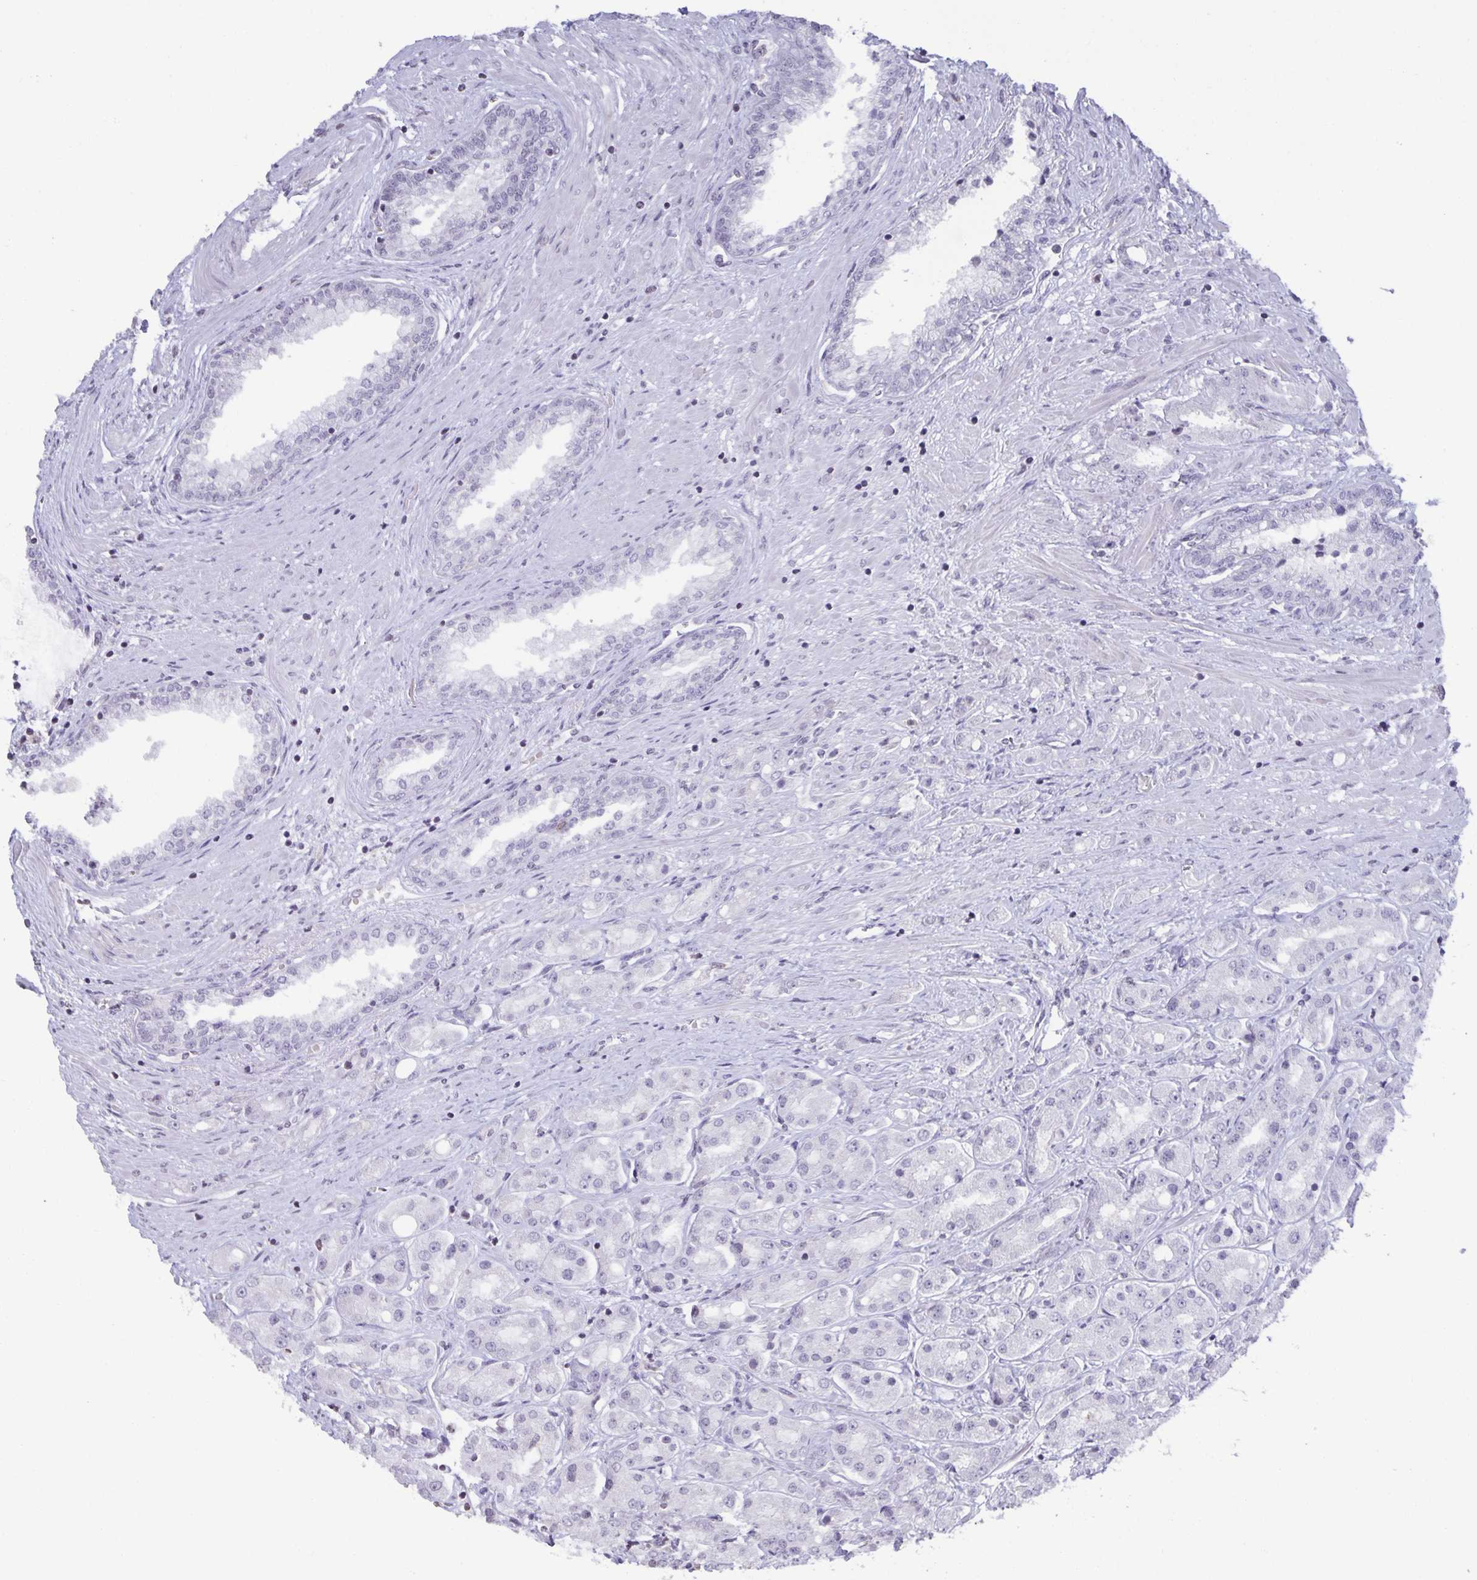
{"staining": {"intensity": "negative", "quantity": "none", "location": "none"}, "tissue": "prostate cancer", "cell_type": "Tumor cells", "image_type": "cancer", "snomed": [{"axis": "morphology", "description": "Adenocarcinoma, High grade"}, {"axis": "topography", "description": "Prostate"}], "caption": "An image of adenocarcinoma (high-grade) (prostate) stained for a protein displays no brown staining in tumor cells.", "gene": "AQP4", "patient": {"sex": "male", "age": 67}}